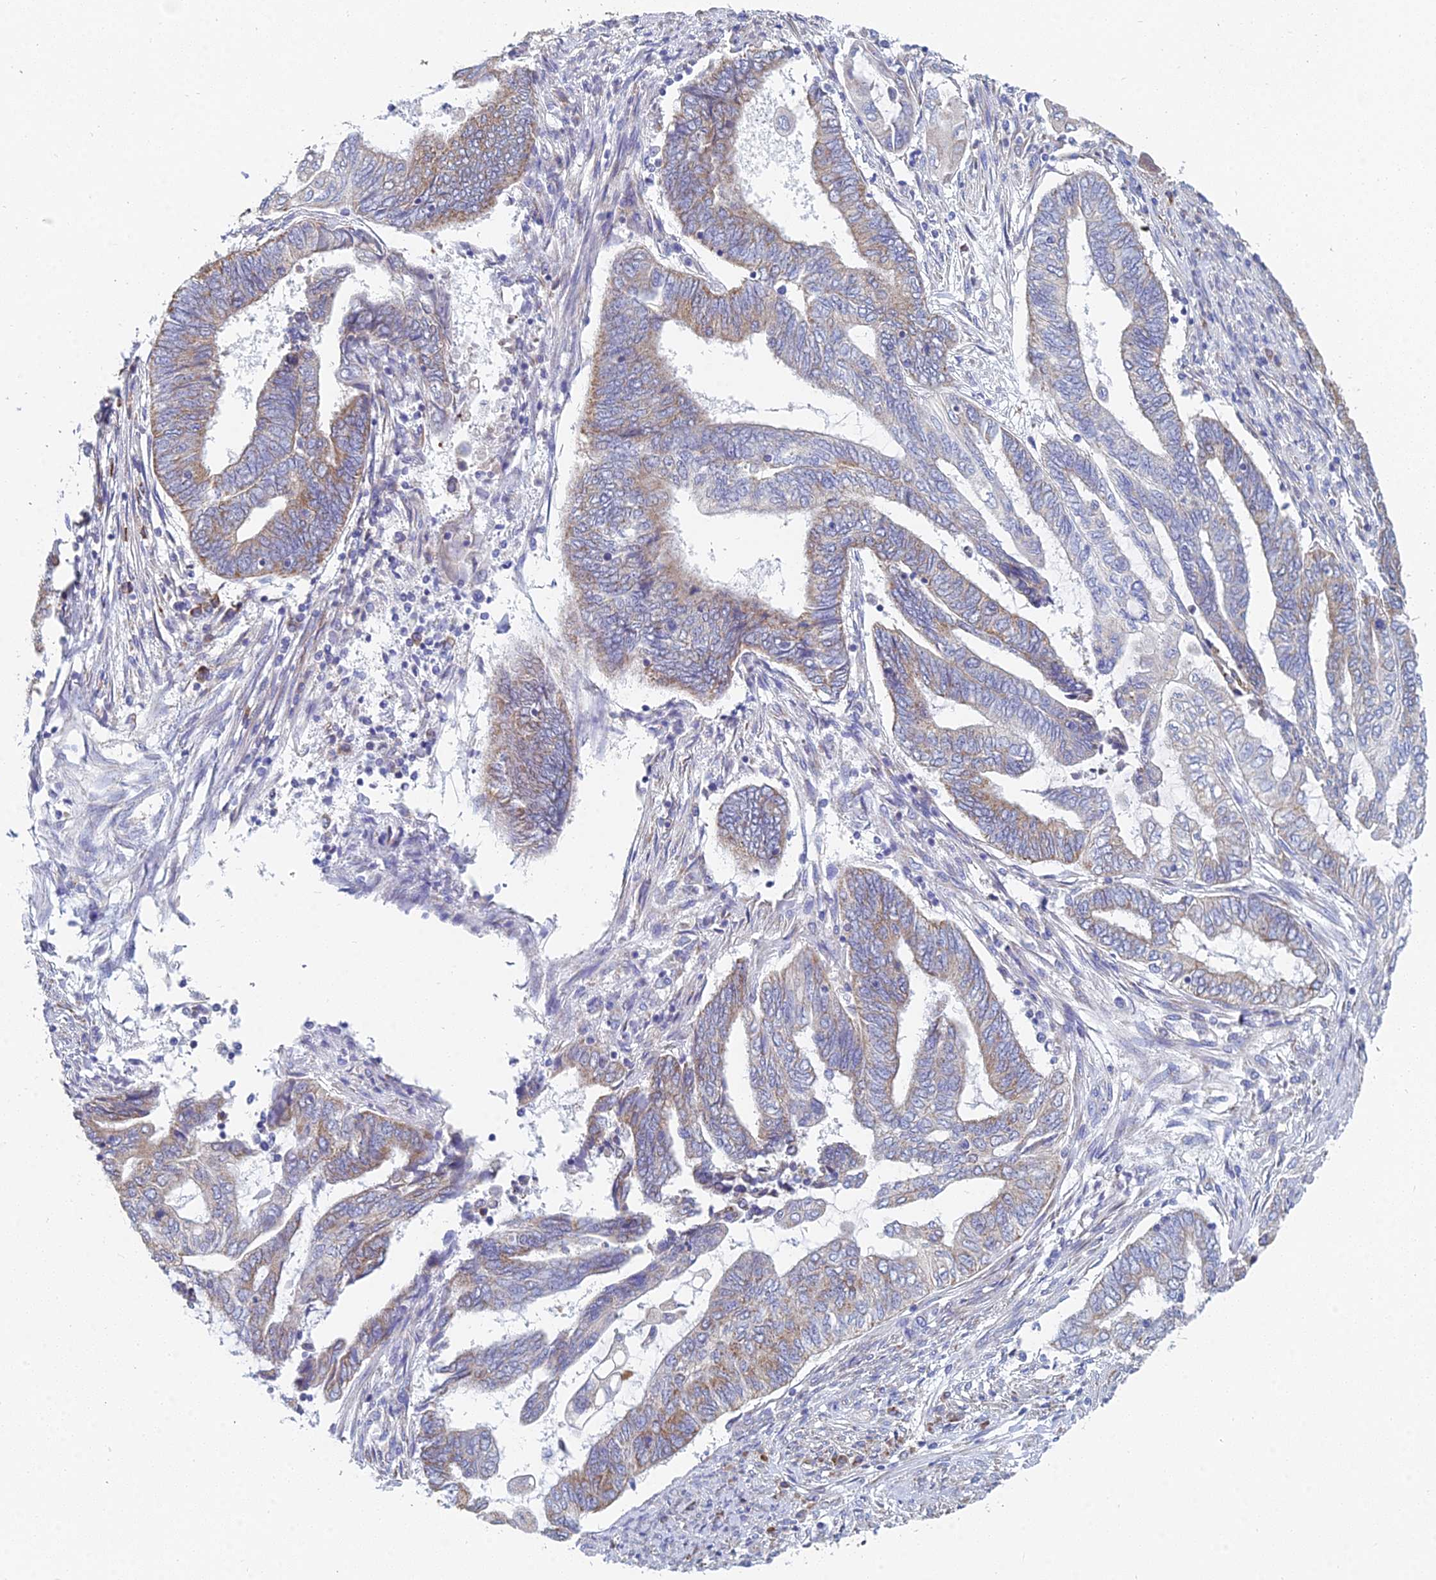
{"staining": {"intensity": "weak", "quantity": "25%-75%", "location": "cytoplasmic/membranous"}, "tissue": "endometrial cancer", "cell_type": "Tumor cells", "image_type": "cancer", "snomed": [{"axis": "morphology", "description": "Adenocarcinoma, NOS"}, {"axis": "topography", "description": "Uterus"}, {"axis": "topography", "description": "Endometrium"}], "caption": "Protein expression analysis of endometrial adenocarcinoma displays weak cytoplasmic/membranous expression in approximately 25%-75% of tumor cells. The protein of interest is shown in brown color, while the nuclei are stained blue.", "gene": "CRACR2B", "patient": {"sex": "female", "age": 70}}